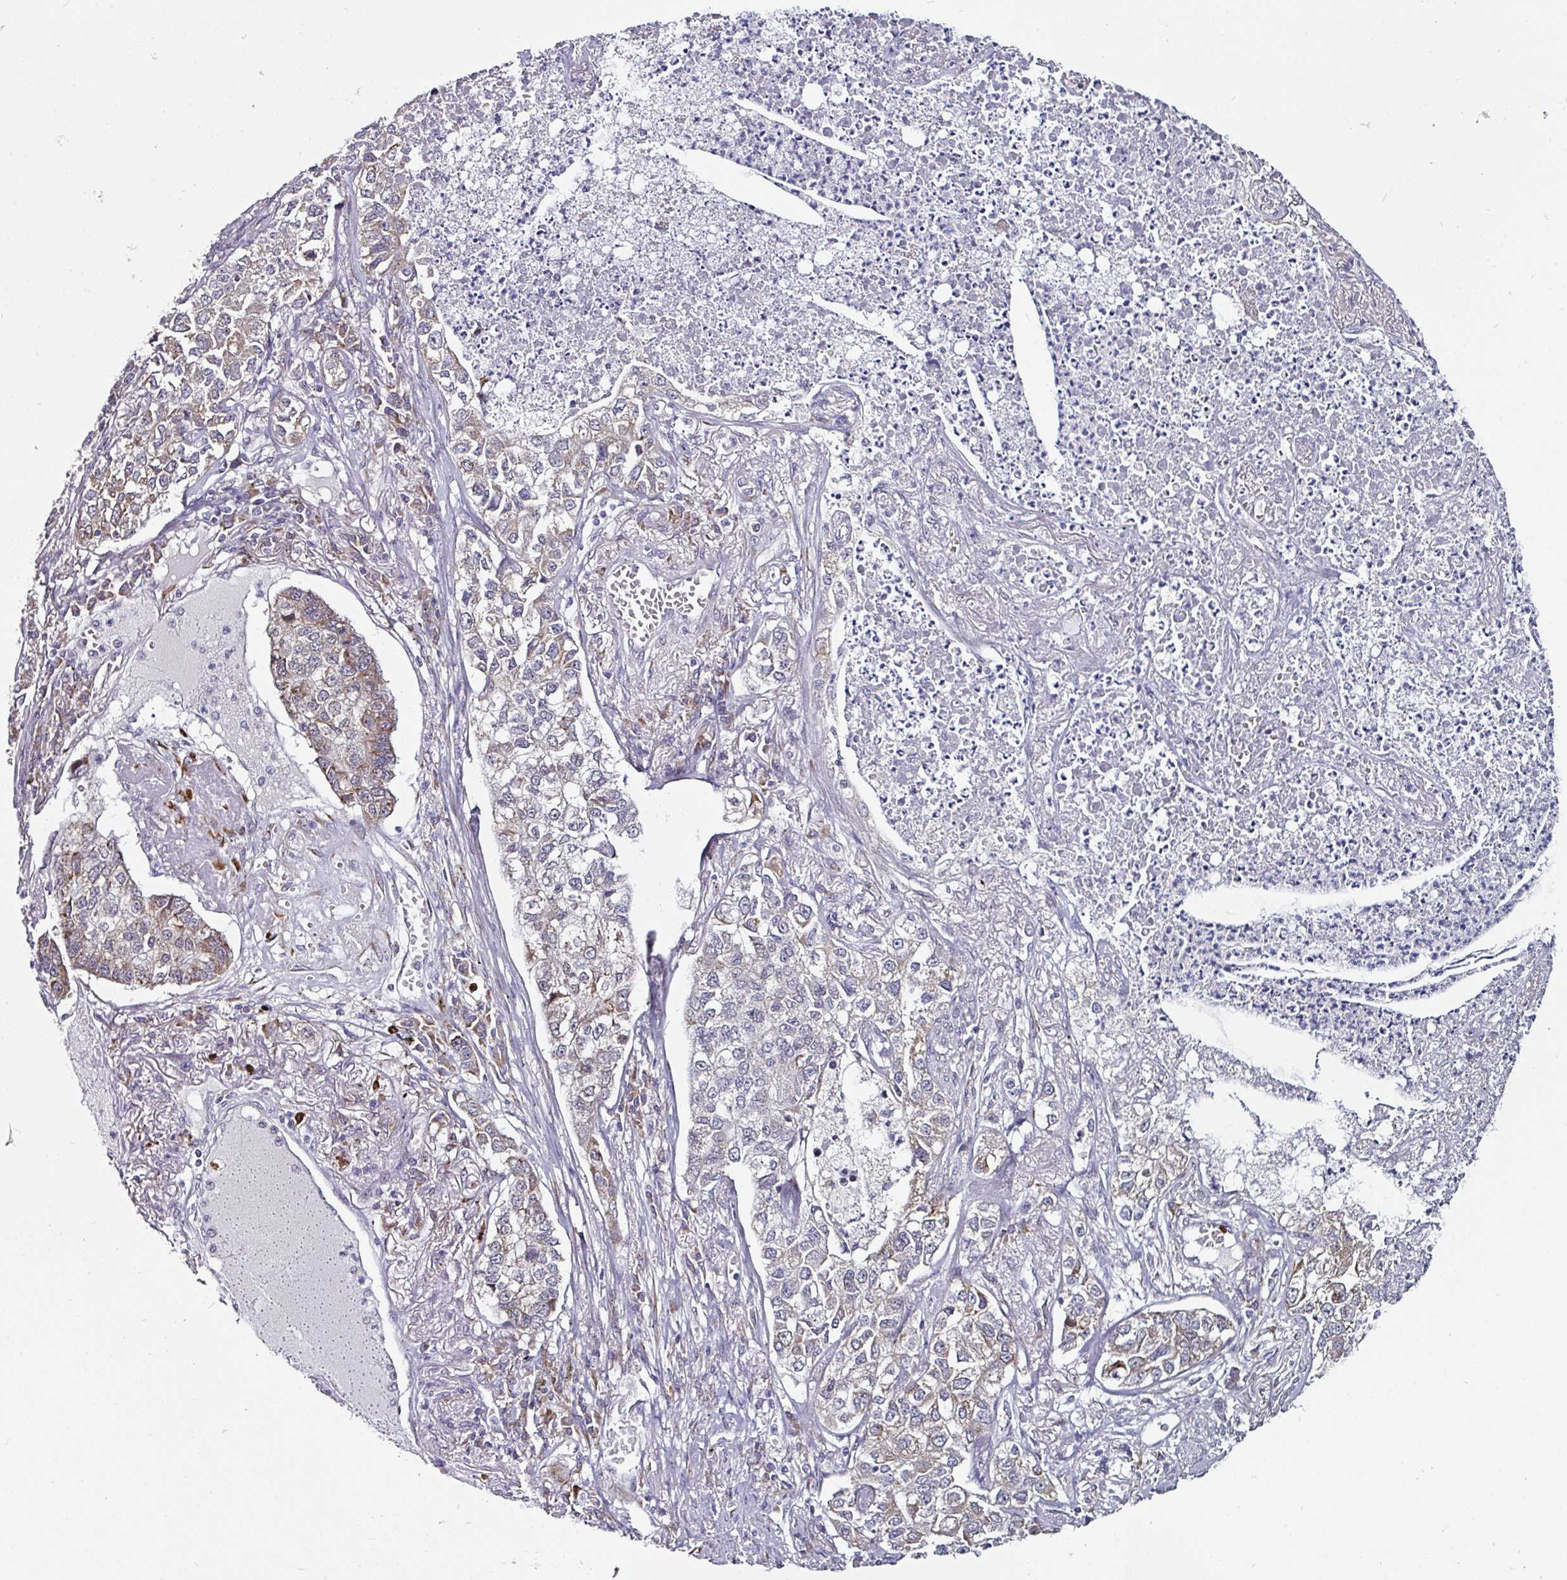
{"staining": {"intensity": "moderate", "quantity": "<25%", "location": "cytoplasmic/membranous"}, "tissue": "lung cancer", "cell_type": "Tumor cells", "image_type": "cancer", "snomed": [{"axis": "morphology", "description": "Adenocarcinoma, NOS"}, {"axis": "topography", "description": "Lung"}], "caption": "Immunohistochemistry (IHC) of adenocarcinoma (lung) shows low levels of moderate cytoplasmic/membranous staining in approximately <25% of tumor cells.", "gene": "APOLD1", "patient": {"sex": "male", "age": 49}}